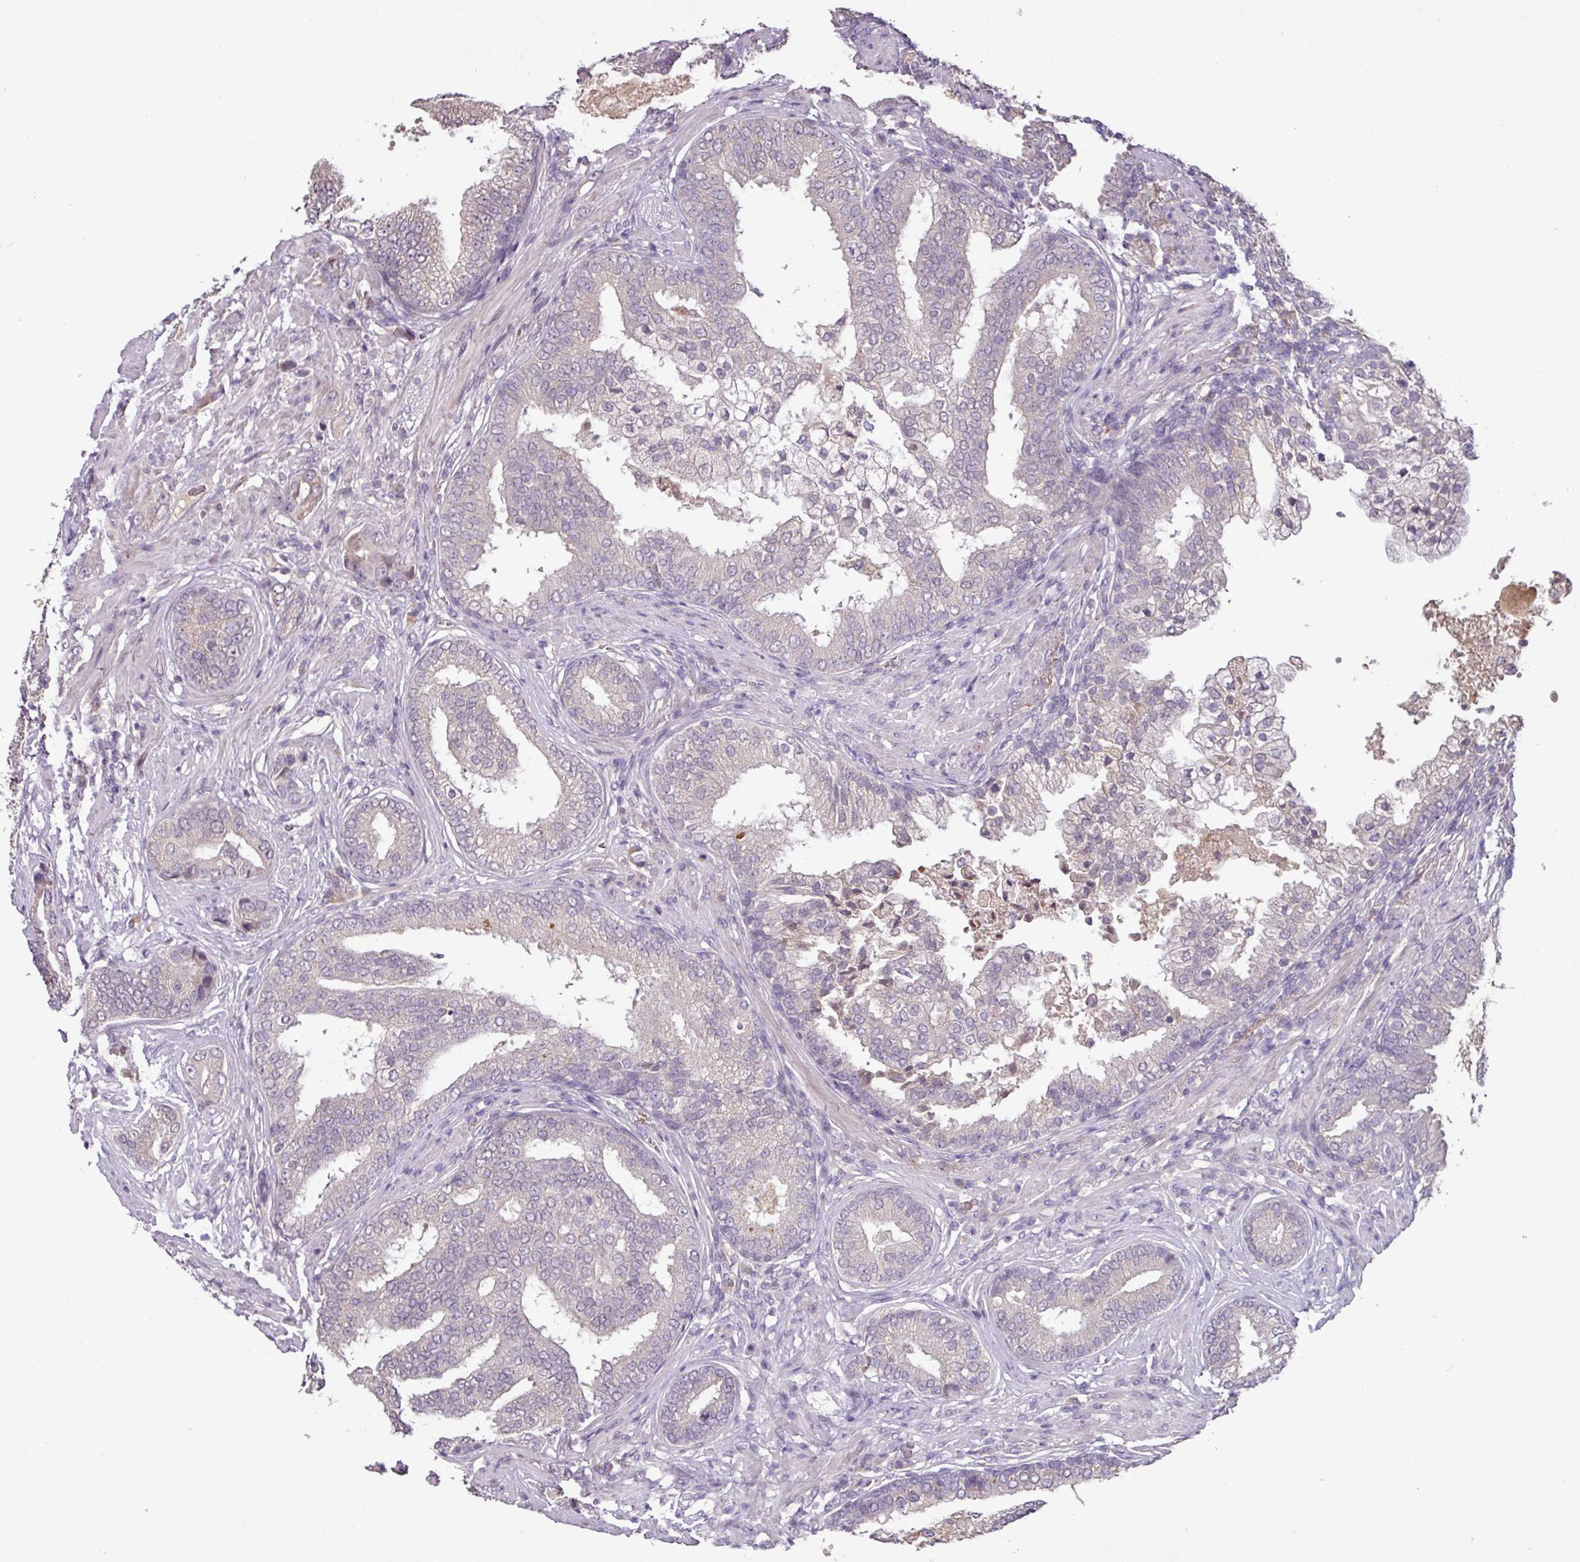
{"staining": {"intensity": "negative", "quantity": "none", "location": "none"}, "tissue": "prostate cancer", "cell_type": "Tumor cells", "image_type": "cancer", "snomed": [{"axis": "morphology", "description": "Adenocarcinoma, High grade"}, {"axis": "topography", "description": "Prostate"}], "caption": "DAB (3,3'-diaminobenzidine) immunohistochemical staining of human prostate adenocarcinoma (high-grade) demonstrates no significant staining in tumor cells.", "gene": "SLC5A10", "patient": {"sex": "male", "age": 55}}